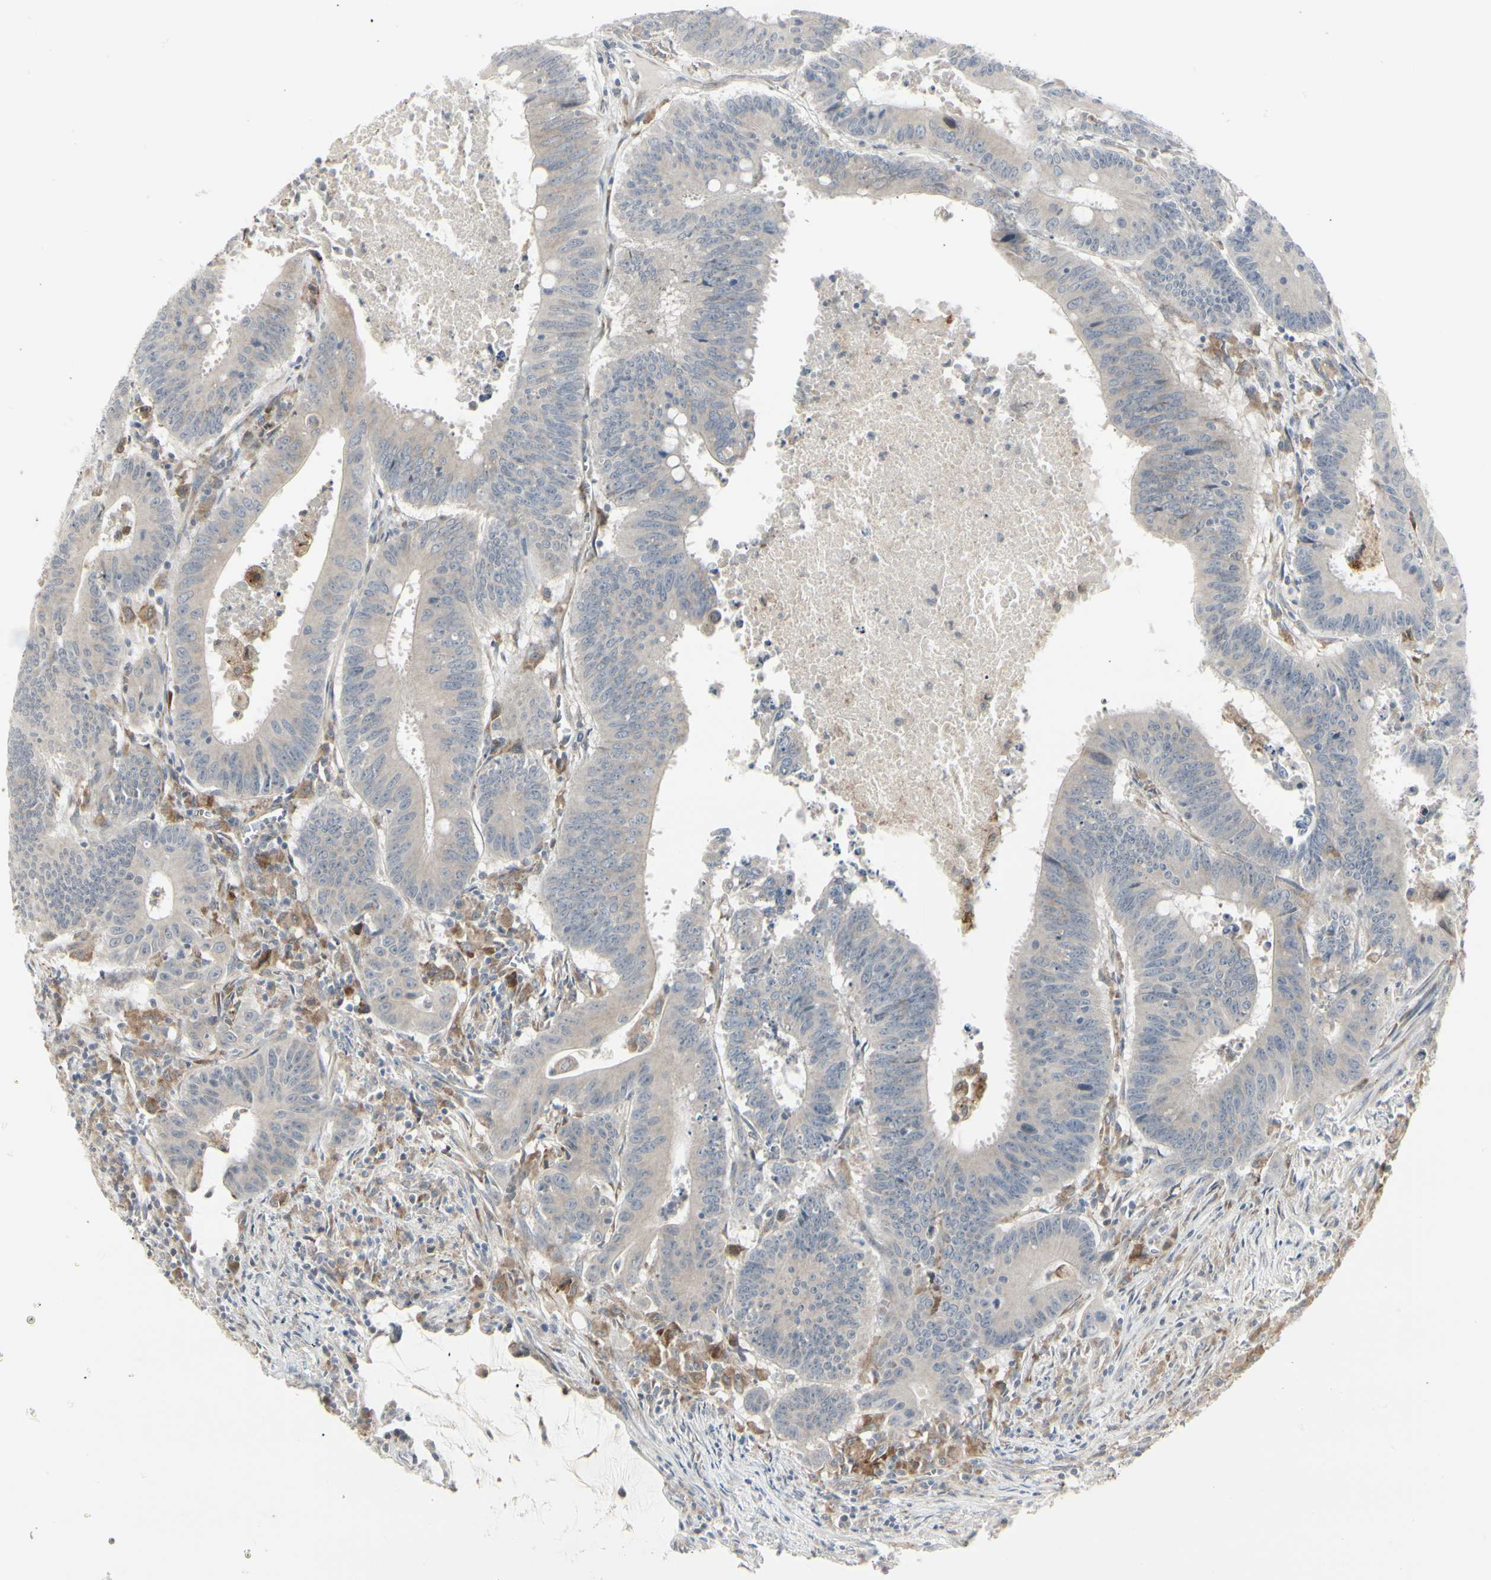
{"staining": {"intensity": "weak", "quantity": "<25%", "location": "cytoplasmic/membranous"}, "tissue": "colorectal cancer", "cell_type": "Tumor cells", "image_type": "cancer", "snomed": [{"axis": "morphology", "description": "Adenocarcinoma, NOS"}, {"axis": "topography", "description": "Colon"}], "caption": "There is no significant expression in tumor cells of colorectal cancer (adenocarcinoma). (Immunohistochemistry, brightfield microscopy, high magnification).", "gene": "GRN", "patient": {"sex": "male", "age": 45}}